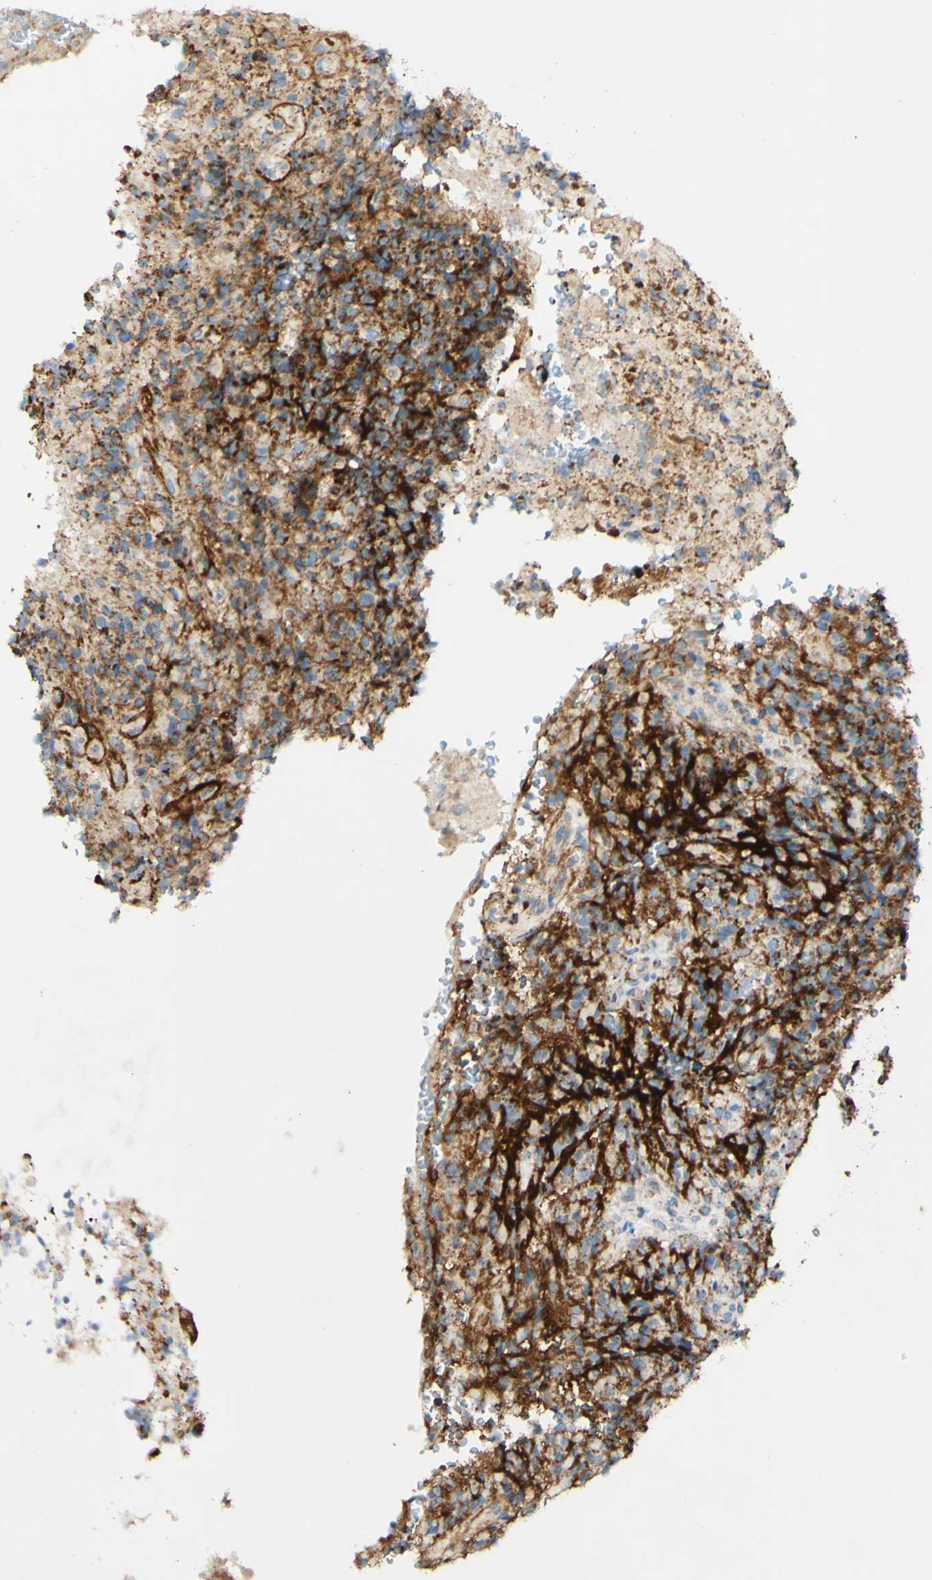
{"staining": {"intensity": "strong", "quantity": "<25%", "location": "cytoplasmic/membranous"}, "tissue": "glioma", "cell_type": "Tumor cells", "image_type": "cancer", "snomed": [{"axis": "morphology", "description": "Glioma, malignant, High grade"}, {"axis": "topography", "description": "Brain"}], "caption": "Immunohistochemical staining of high-grade glioma (malignant) reveals medium levels of strong cytoplasmic/membranous protein expression in about <25% of tumor cells.", "gene": "OXCT1", "patient": {"sex": "male", "age": 71}}